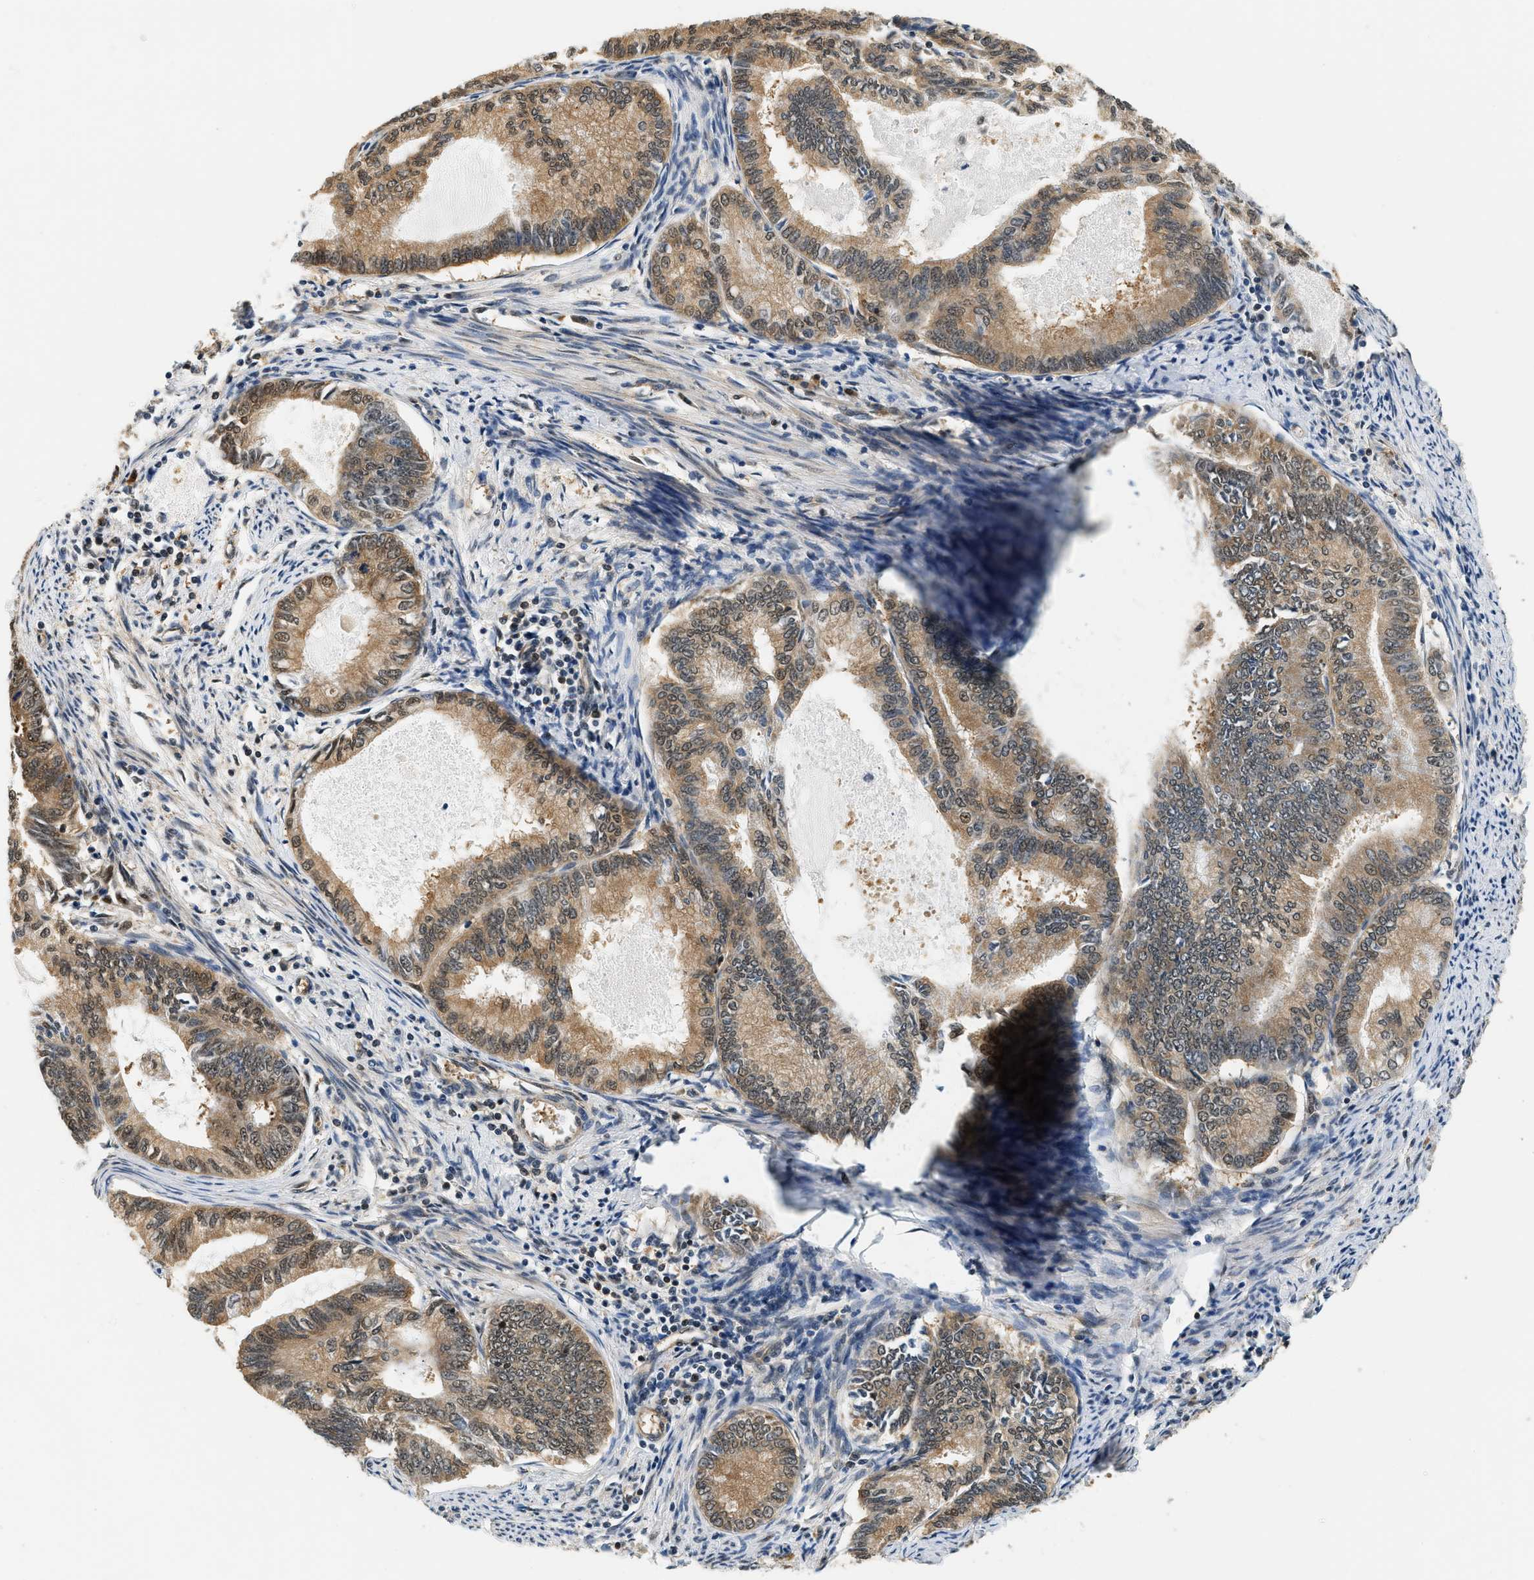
{"staining": {"intensity": "moderate", "quantity": ">75%", "location": "cytoplasmic/membranous"}, "tissue": "endometrial cancer", "cell_type": "Tumor cells", "image_type": "cancer", "snomed": [{"axis": "morphology", "description": "Adenocarcinoma, NOS"}, {"axis": "topography", "description": "Endometrium"}], "caption": "A medium amount of moderate cytoplasmic/membranous positivity is present in about >75% of tumor cells in endometrial cancer tissue.", "gene": "PSMD3", "patient": {"sex": "female", "age": 86}}